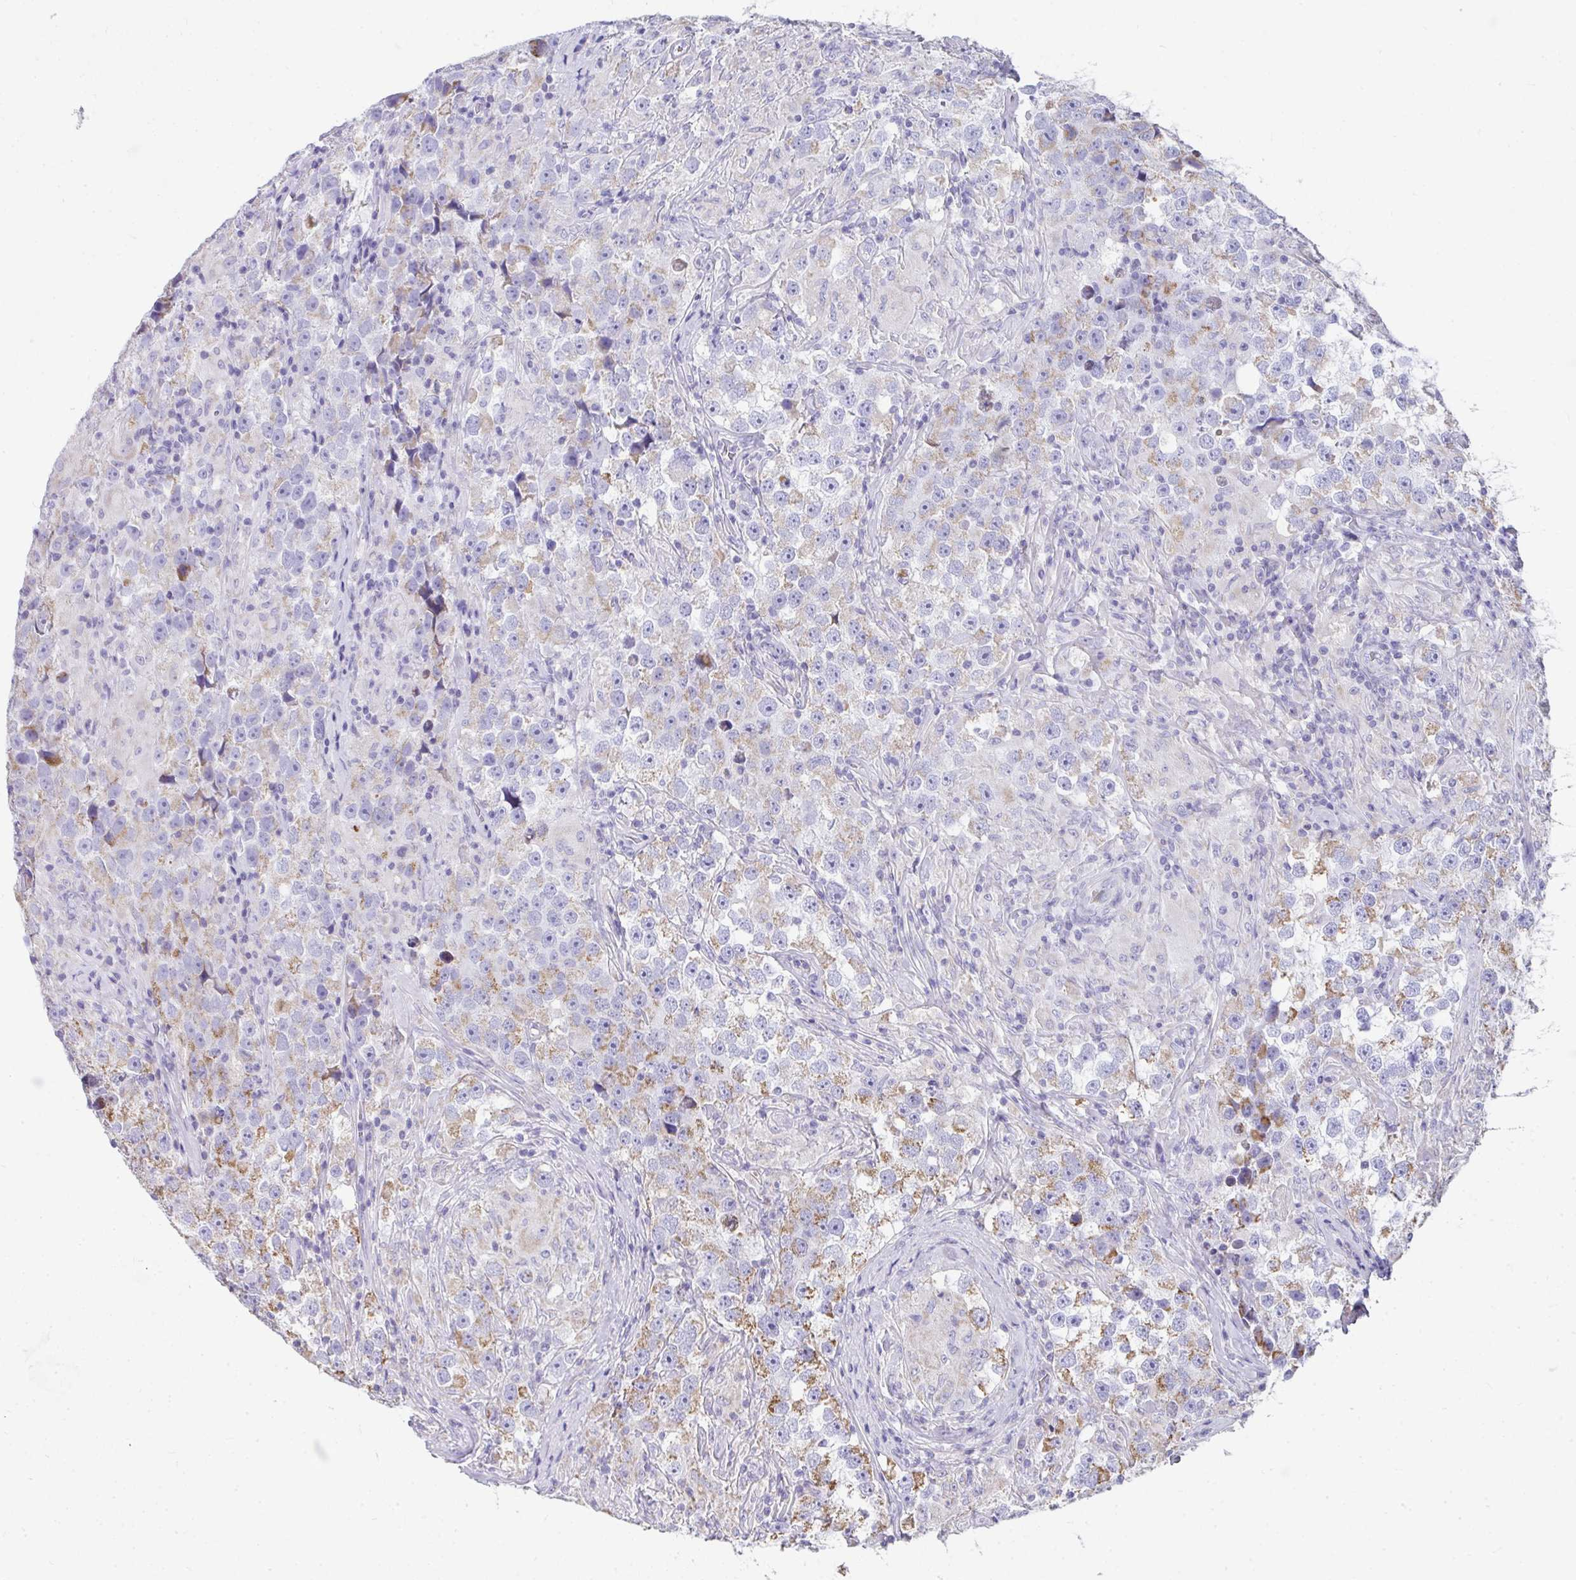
{"staining": {"intensity": "weak", "quantity": "25%-75%", "location": "cytoplasmic/membranous"}, "tissue": "testis cancer", "cell_type": "Tumor cells", "image_type": "cancer", "snomed": [{"axis": "morphology", "description": "Seminoma, NOS"}, {"axis": "topography", "description": "Testis"}], "caption": "IHC (DAB) staining of testis cancer (seminoma) reveals weak cytoplasmic/membranous protein staining in about 25%-75% of tumor cells.", "gene": "SLC6A1", "patient": {"sex": "male", "age": 46}}